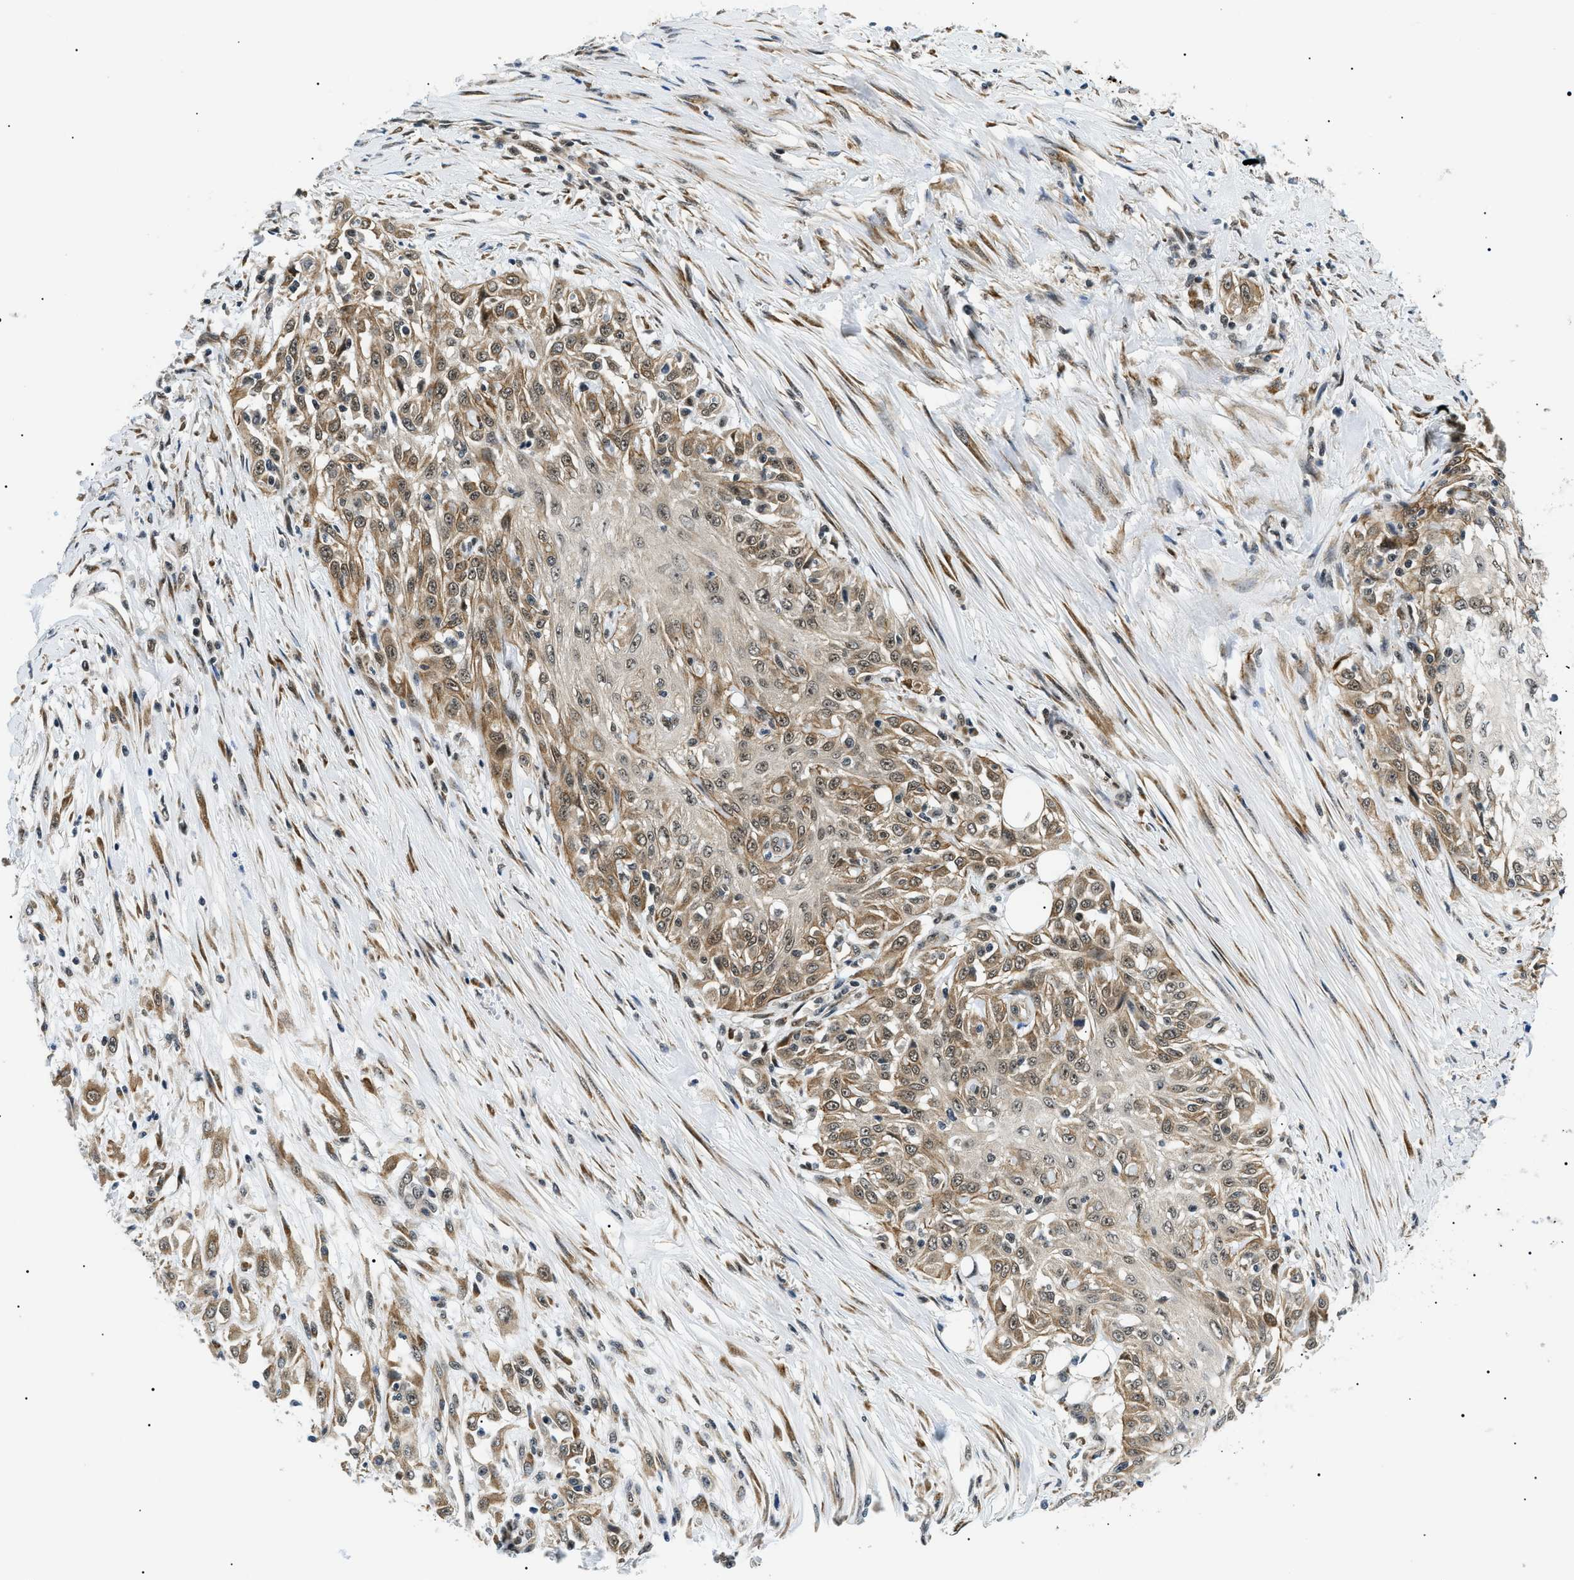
{"staining": {"intensity": "moderate", "quantity": ">75%", "location": "cytoplasmic/membranous,nuclear"}, "tissue": "skin cancer", "cell_type": "Tumor cells", "image_type": "cancer", "snomed": [{"axis": "morphology", "description": "Squamous cell carcinoma, NOS"}, {"axis": "morphology", "description": "Squamous cell carcinoma, metastatic, NOS"}, {"axis": "topography", "description": "Skin"}, {"axis": "topography", "description": "Lymph node"}], "caption": "The micrograph displays a brown stain indicating the presence of a protein in the cytoplasmic/membranous and nuclear of tumor cells in skin cancer.", "gene": "CWC25", "patient": {"sex": "male", "age": 75}}